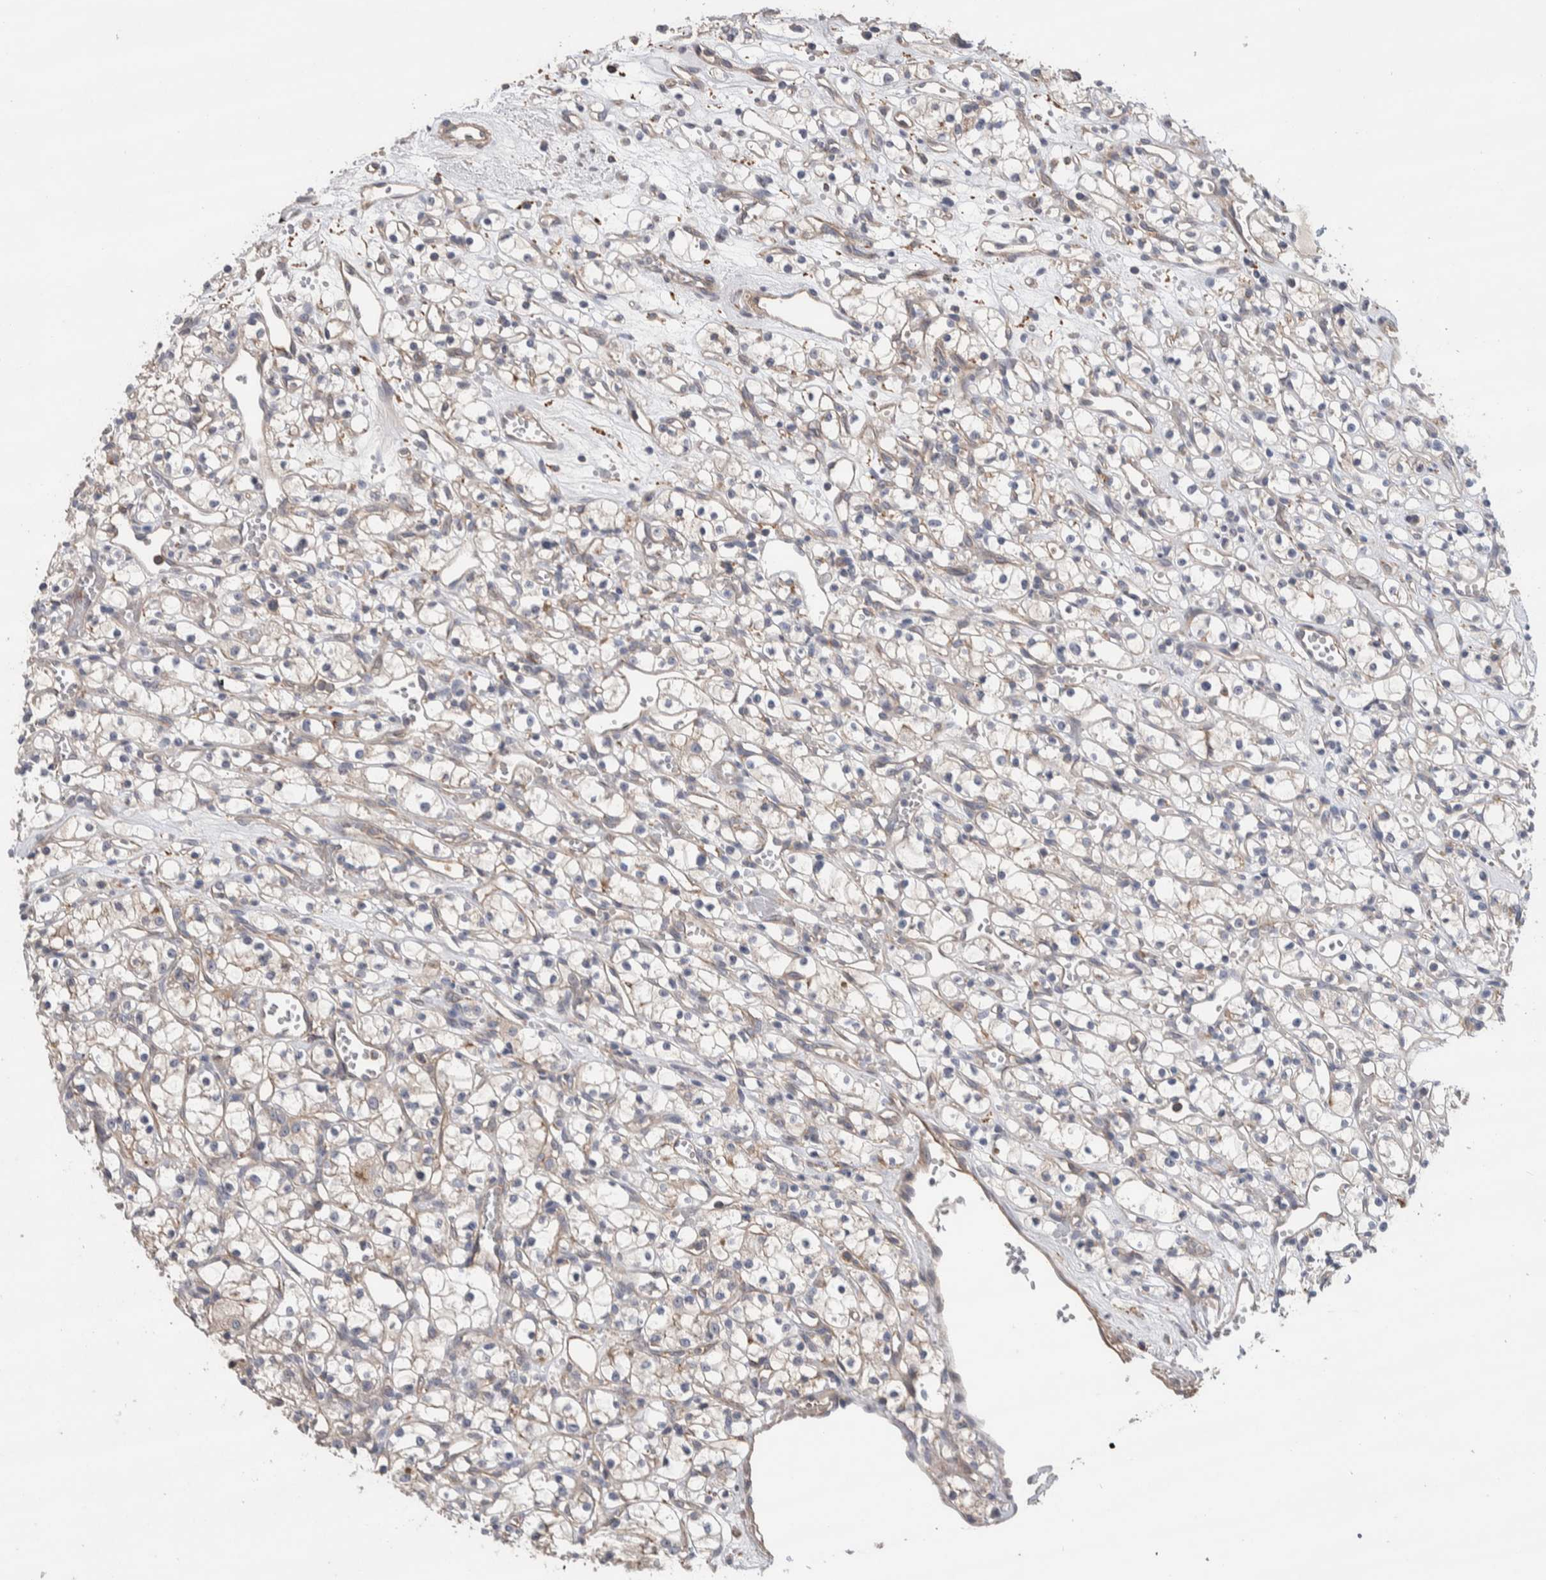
{"staining": {"intensity": "negative", "quantity": "none", "location": "none"}, "tissue": "renal cancer", "cell_type": "Tumor cells", "image_type": "cancer", "snomed": [{"axis": "morphology", "description": "Adenocarcinoma, NOS"}, {"axis": "topography", "description": "Kidney"}], "caption": "High power microscopy histopathology image of an immunohistochemistry (IHC) photomicrograph of renal adenocarcinoma, revealing no significant staining in tumor cells. Brightfield microscopy of immunohistochemistry stained with DAB (brown) and hematoxylin (blue), captured at high magnification.", "gene": "GCNA", "patient": {"sex": "female", "age": 59}}